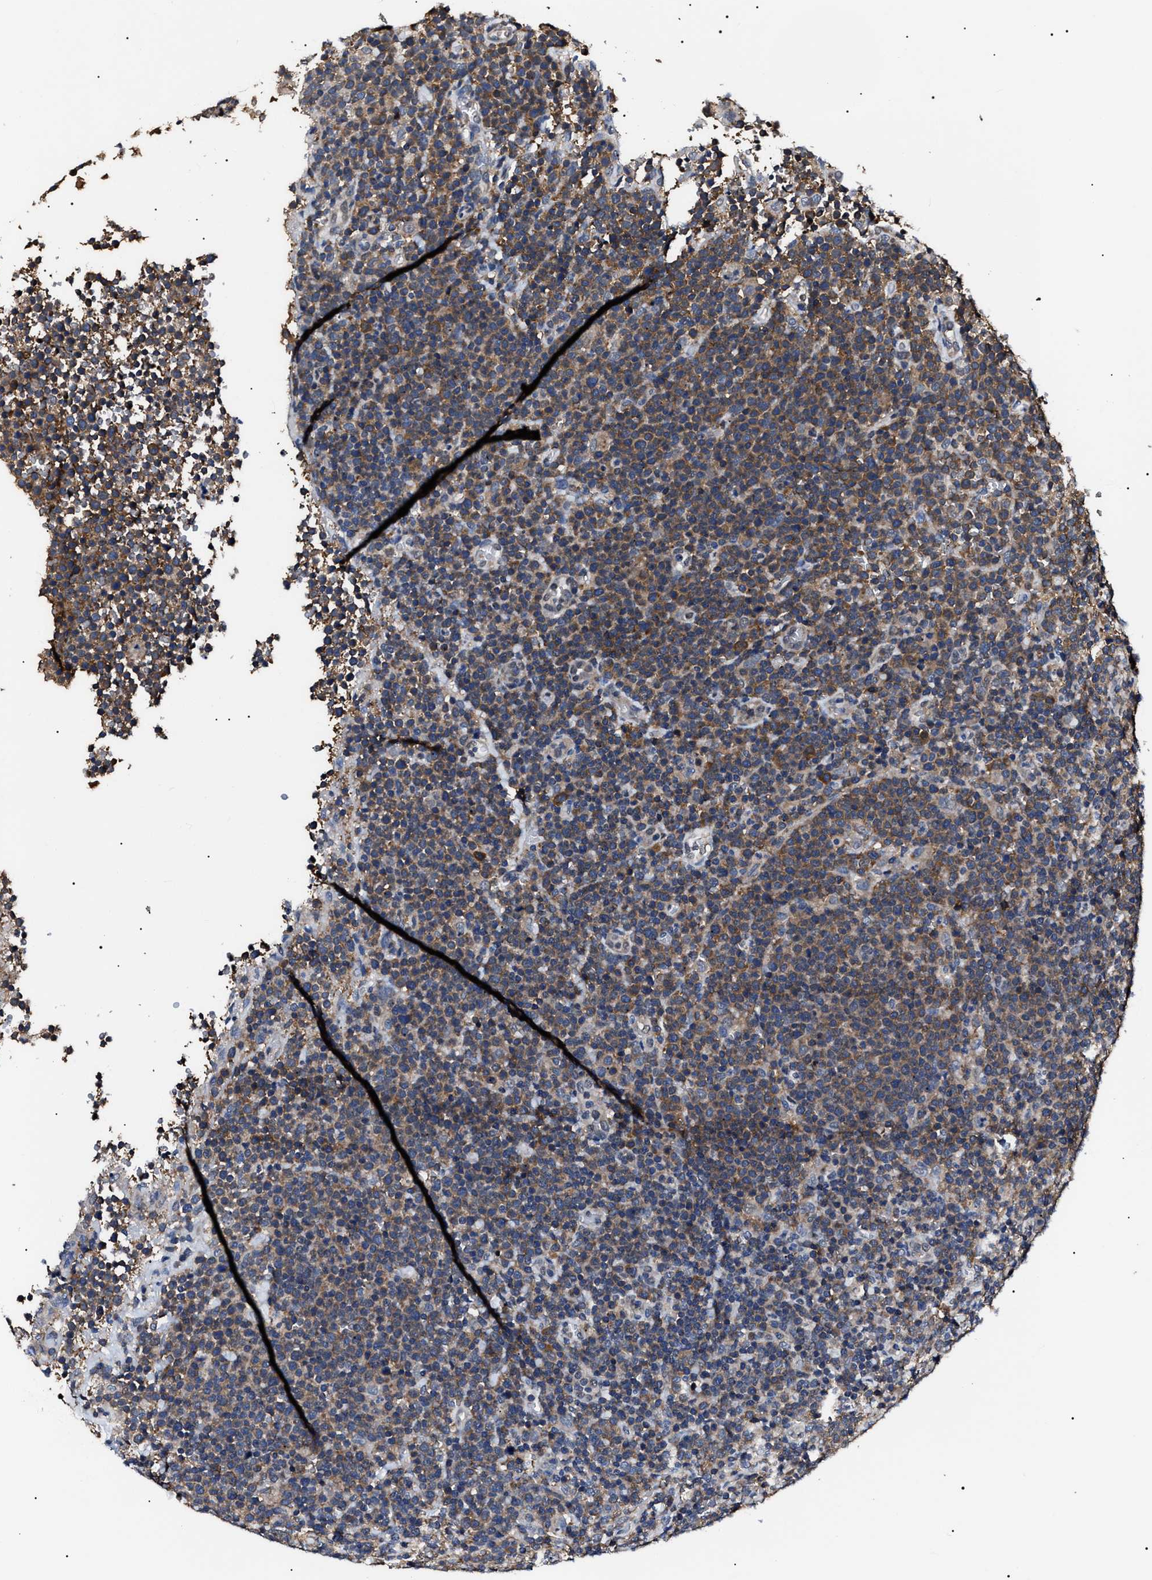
{"staining": {"intensity": "moderate", "quantity": ">75%", "location": "cytoplasmic/membranous"}, "tissue": "lymphoma", "cell_type": "Tumor cells", "image_type": "cancer", "snomed": [{"axis": "morphology", "description": "Malignant lymphoma, non-Hodgkin's type, High grade"}, {"axis": "topography", "description": "Lymph node"}], "caption": "This is an image of immunohistochemistry staining of lymphoma, which shows moderate expression in the cytoplasmic/membranous of tumor cells.", "gene": "CCT8", "patient": {"sex": "male", "age": 61}}